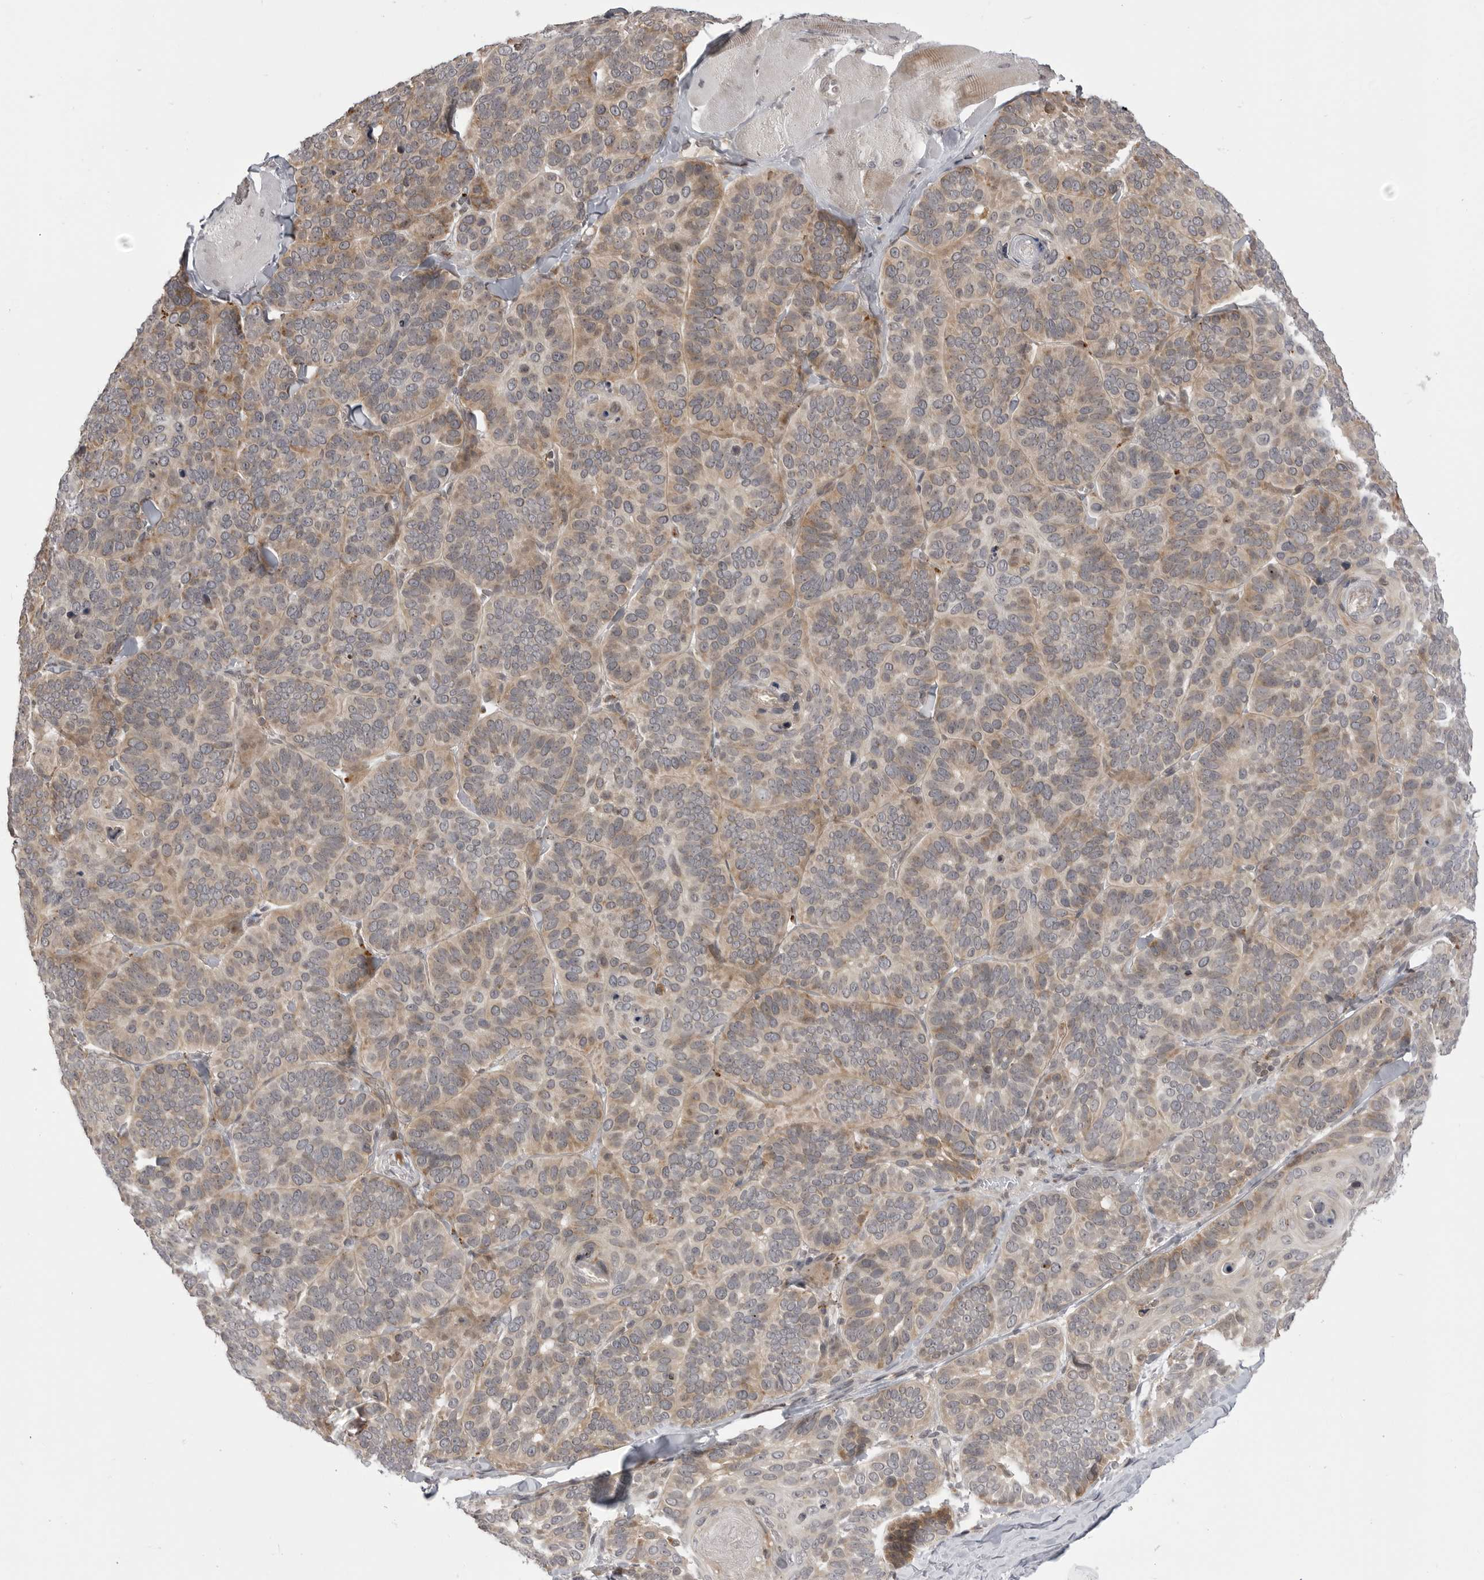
{"staining": {"intensity": "weak", "quantity": ">75%", "location": "cytoplasmic/membranous"}, "tissue": "skin cancer", "cell_type": "Tumor cells", "image_type": "cancer", "snomed": [{"axis": "morphology", "description": "Basal cell carcinoma"}, {"axis": "topography", "description": "Skin"}], "caption": "Immunohistochemical staining of human skin cancer (basal cell carcinoma) exhibits weak cytoplasmic/membranous protein expression in about >75% of tumor cells.", "gene": "PTK2B", "patient": {"sex": "male", "age": 62}}